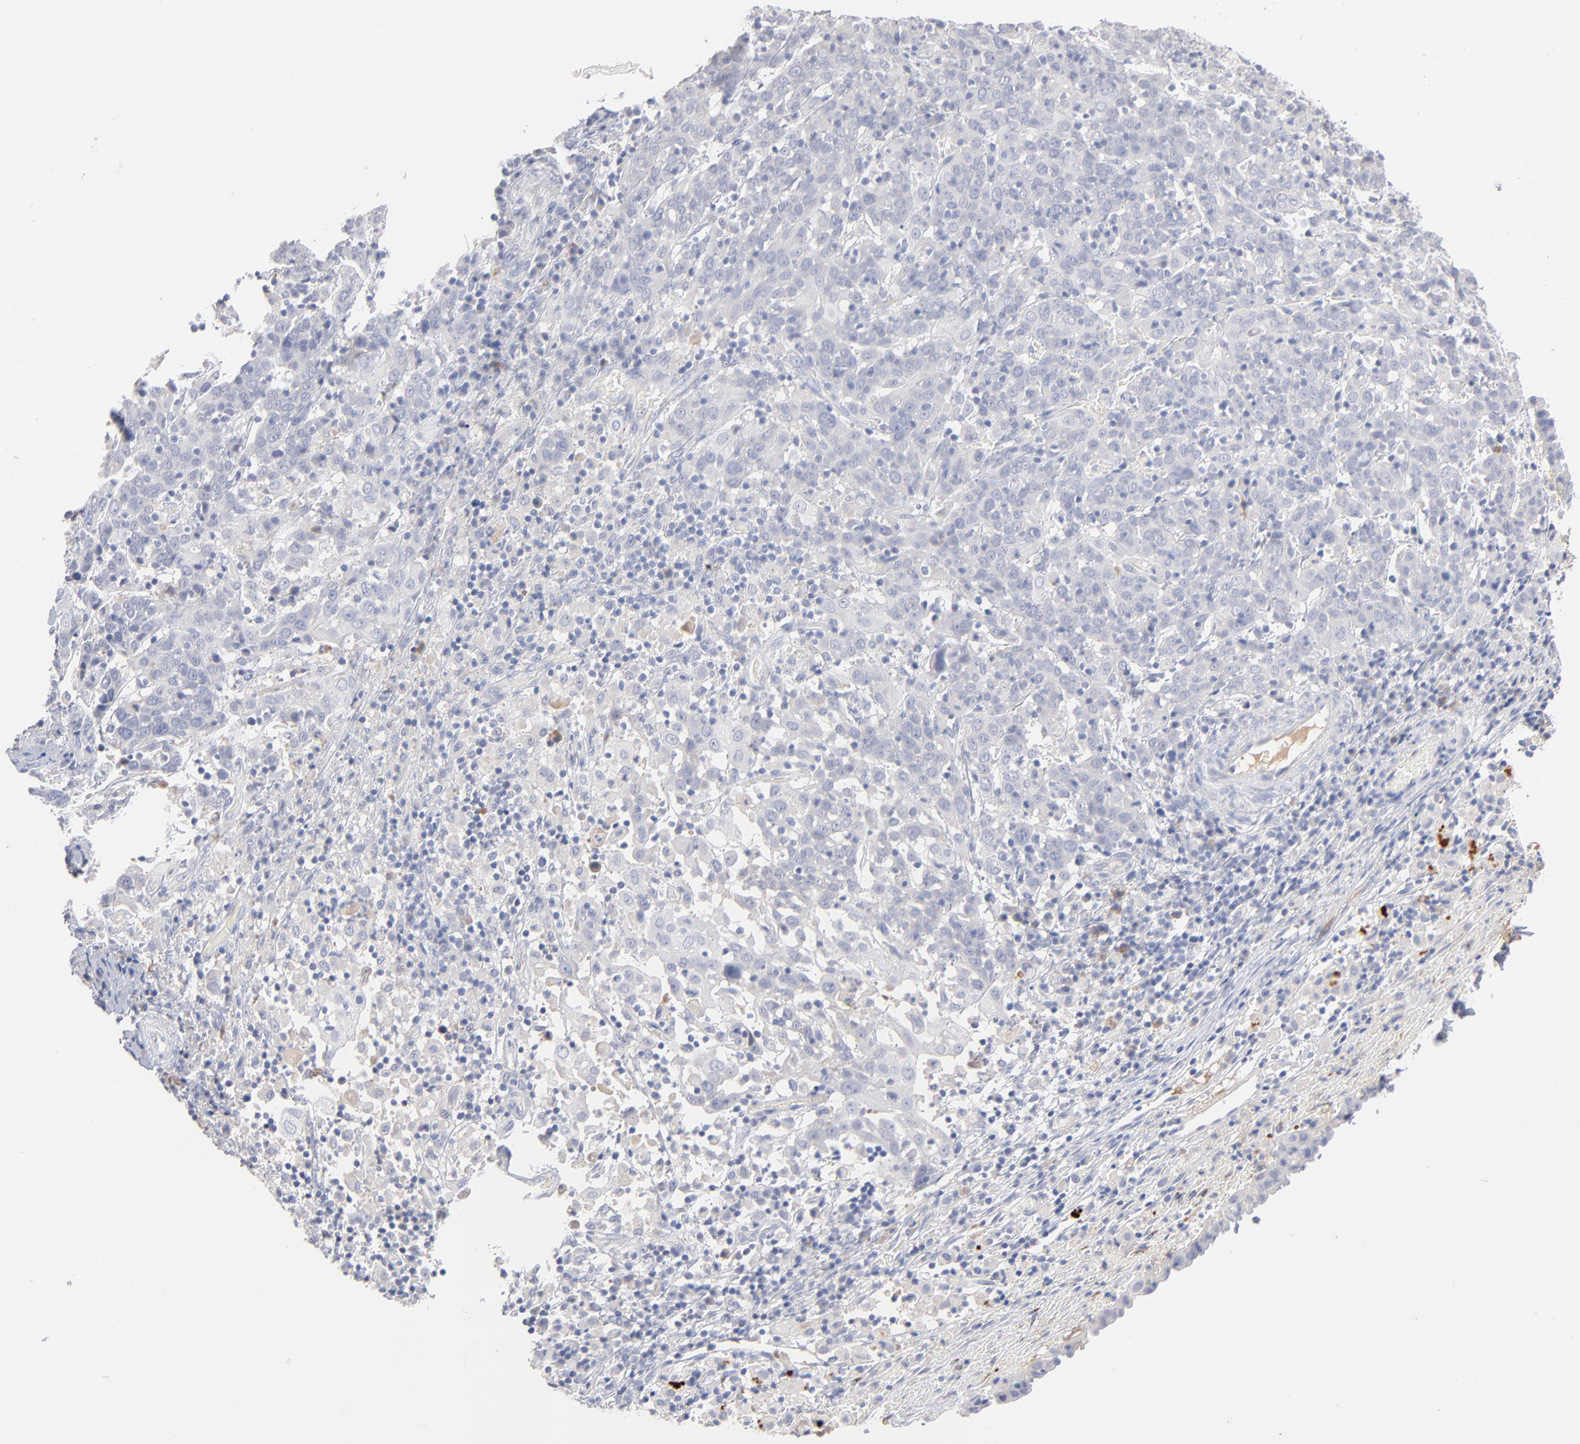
{"staining": {"intensity": "negative", "quantity": "none", "location": "none"}, "tissue": "cervical cancer", "cell_type": "Tumor cells", "image_type": "cancer", "snomed": [{"axis": "morphology", "description": "Normal tissue, NOS"}, {"axis": "morphology", "description": "Squamous cell carcinoma, NOS"}, {"axis": "topography", "description": "Cervix"}], "caption": "The micrograph shows no staining of tumor cells in cervical cancer (squamous cell carcinoma). Brightfield microscopy of IHC stained with DAB (3,3'-diaminobenzidine) (brown) and hematoxylin (blue), captured at high magnification.", "gene": "F12", "patient": {"sex": "female", "age": 67}}